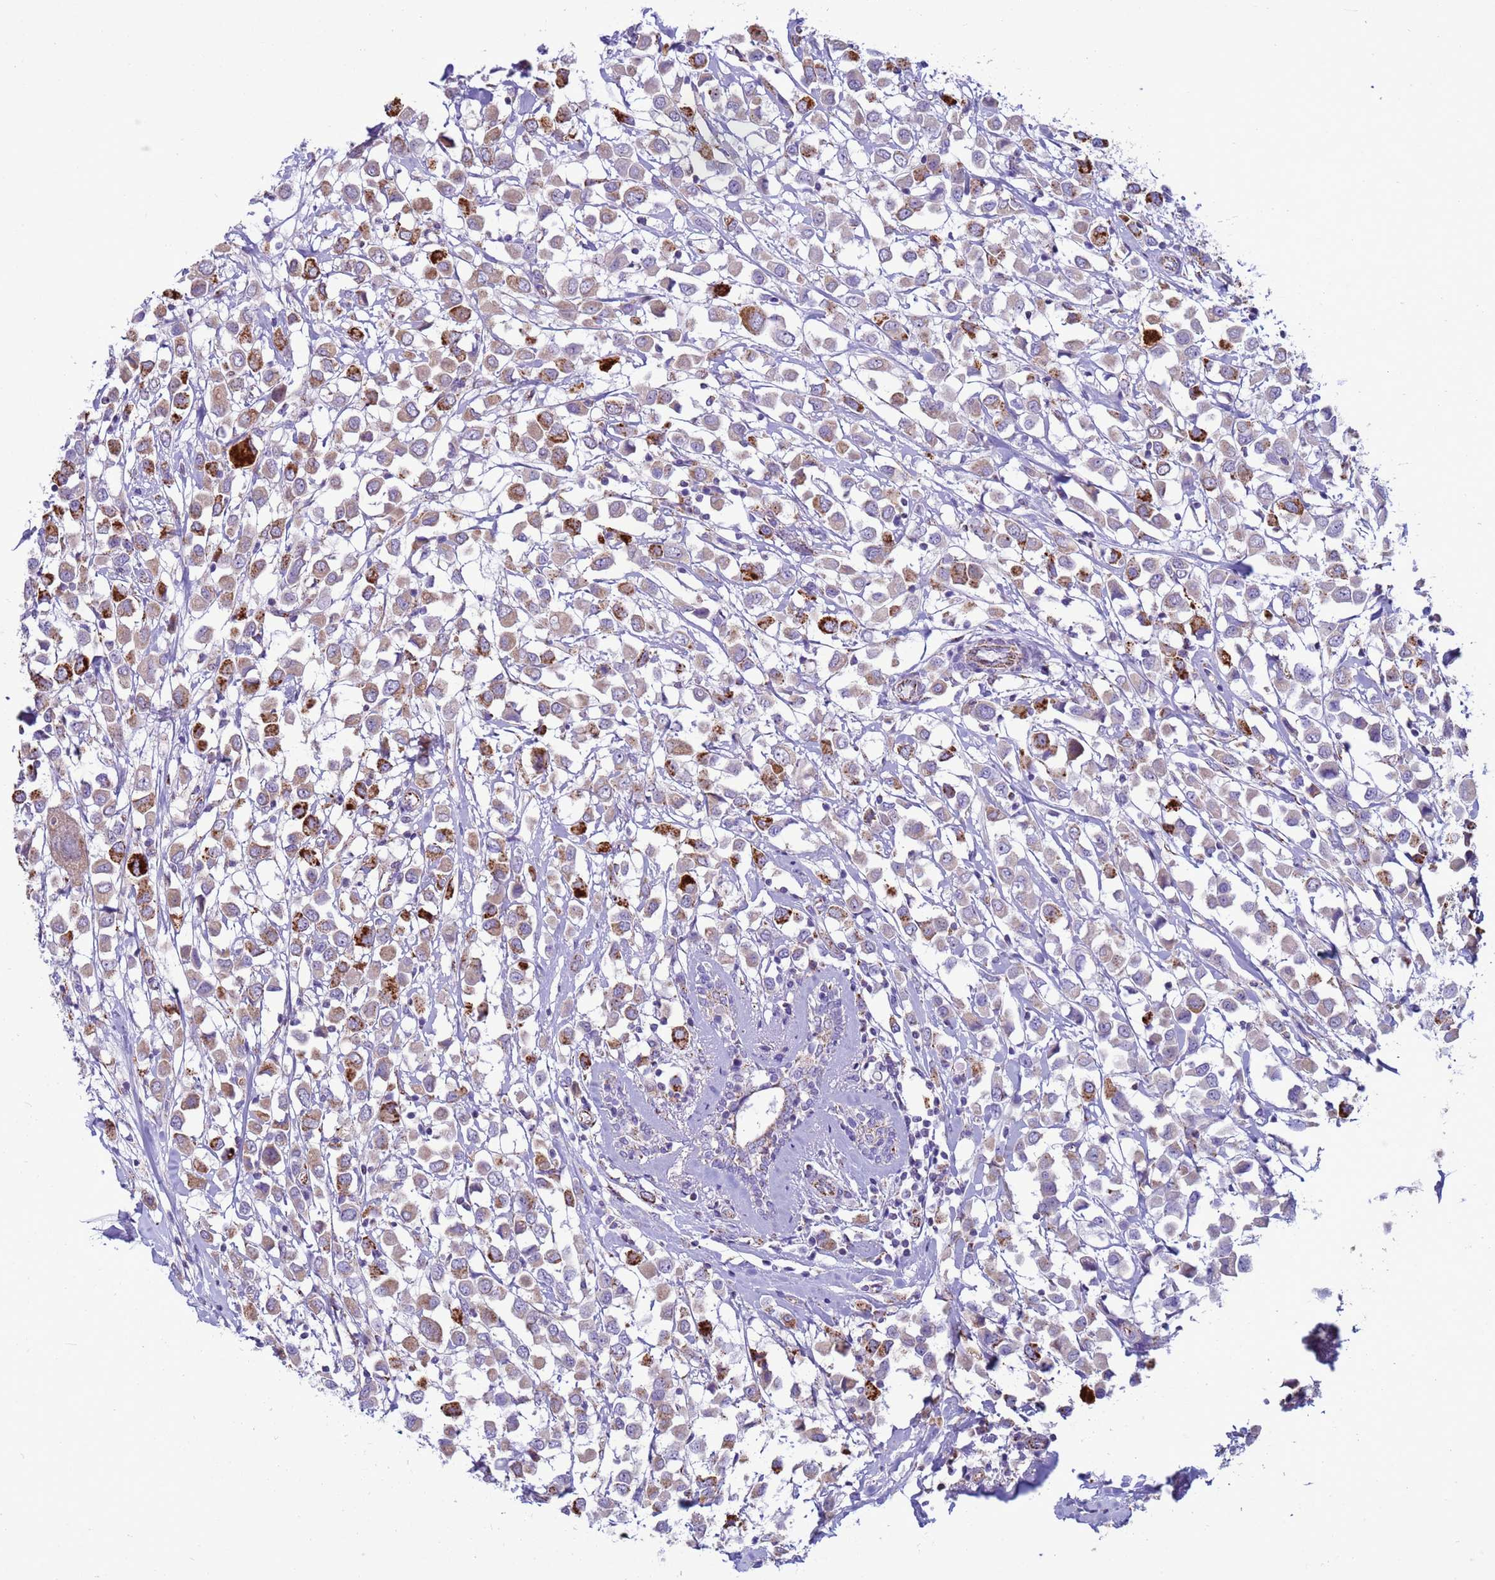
{"staining": {"intensity": "moderate", "quantity": "25%-75%", "location": "cytoplasmic/membranous"}, "tissue": "breast cancer", "cell_type": "Tumor cells", "image_type": "cancer", "snomed": [{"axis": "morphology", "description": "Duct carcinoma"}, {"axis": "topography", "description": "Breast"}], "caption": "A high-resolution image shows IHC staining of breast infiltrating ductal carcinoma, which exhibits moderate cytoplasmic/membranous staining in approximately 25%-75% of tumor cells. Nuclei are stained in blue.", "gene": "NCALD", "patient": {"sex": "female", "age": 61}}